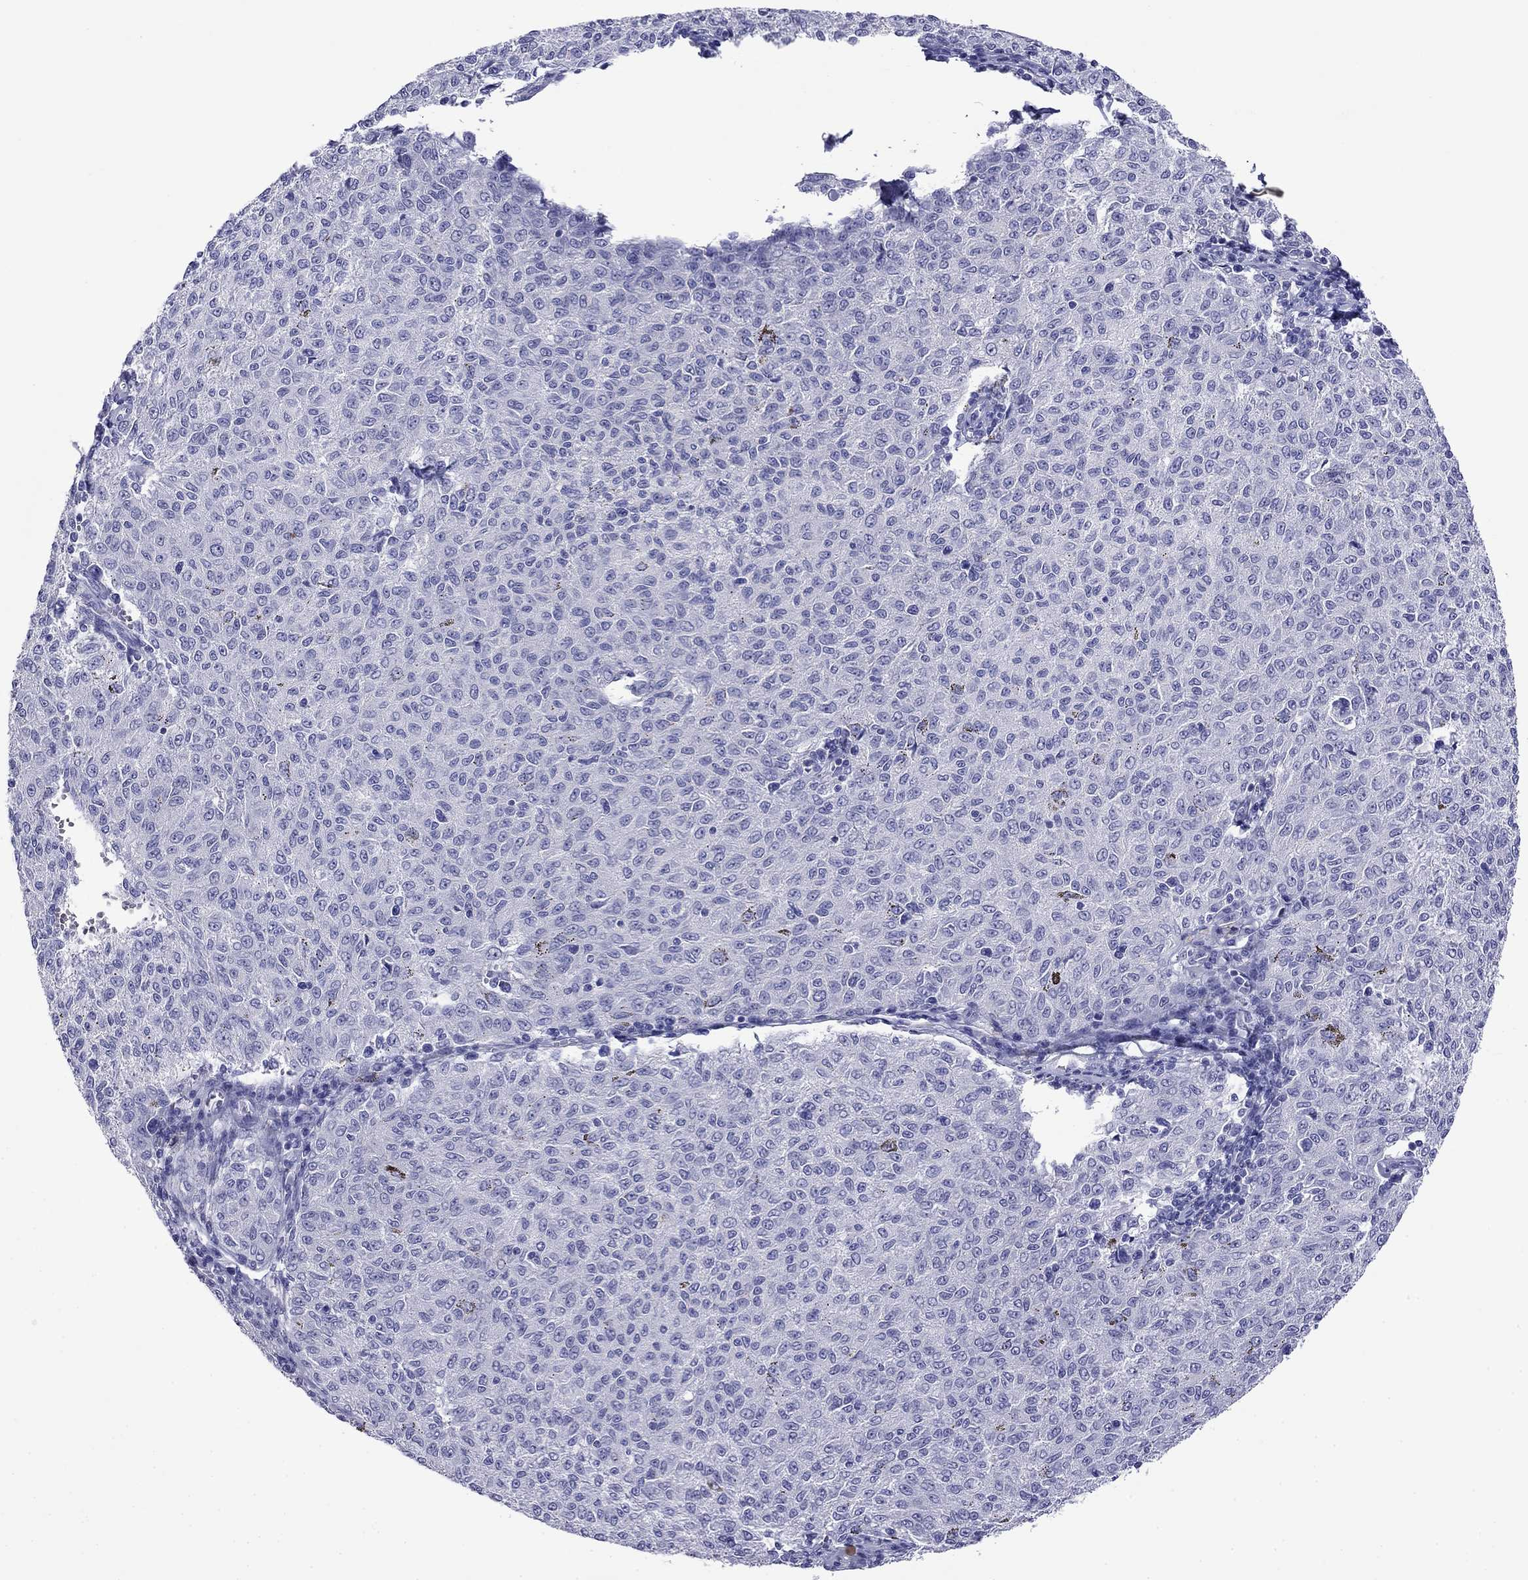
{"staining": {"intensity": "negative", "quantity": "none", "location": "none"}, "tissue": "melanoma", "cell_type": "Tumor cells", "image_type": "cancer", "snomed": [{"axis": "morphology", "description": "Malignant melanoma, NOS"}, {"axis": "topography", "description": "Skin"}], "caption": "Immunohistochemistry image of neoplastic tissue: melanoma stained with DAB shows no significant protein positivity in tumor cells.", "gene": "MYO15A", "patient": {"sex": "female", "age": 72}}